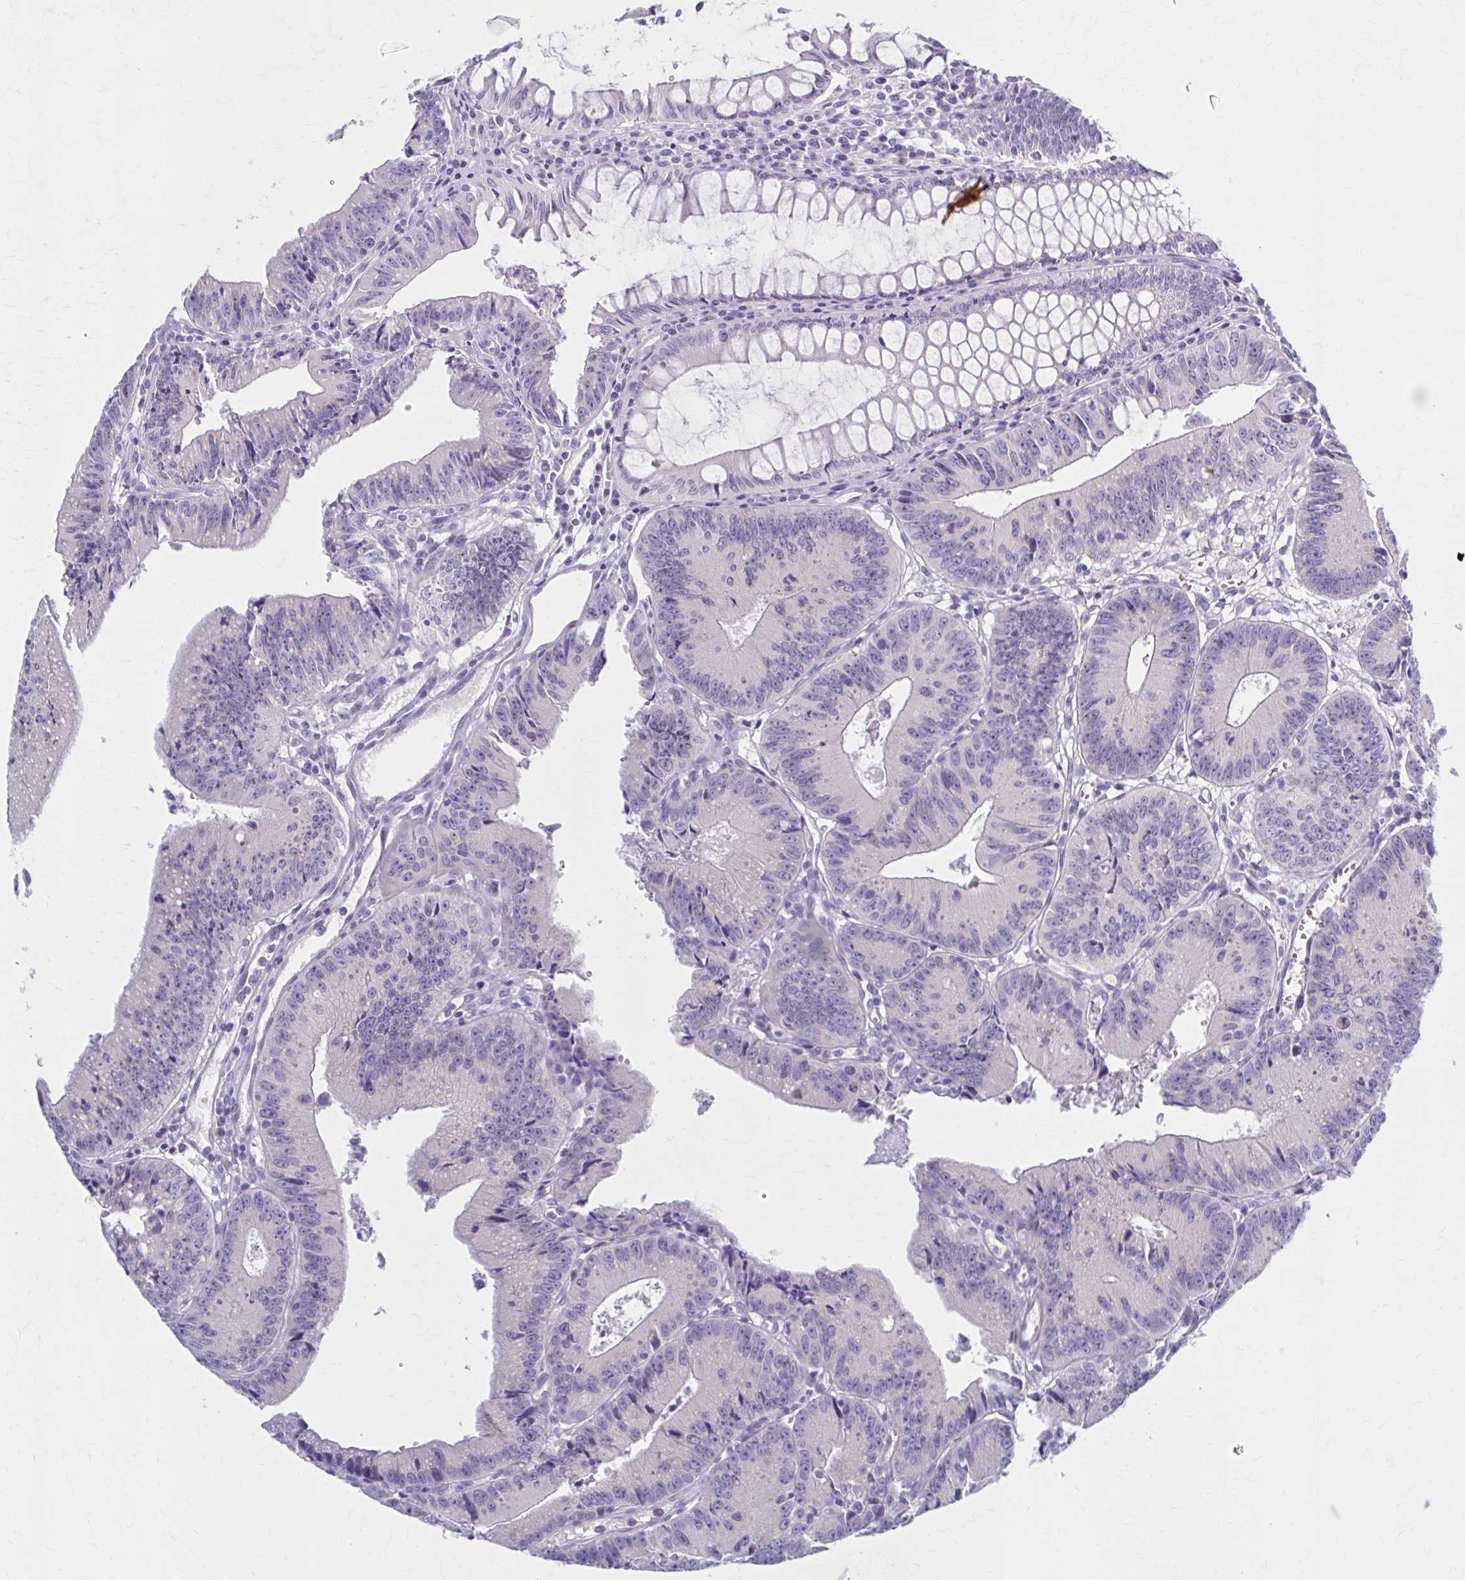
{"staining": {"intensity": "negative", "quantity": "none", "location": "none"}, "tissue": "colorectal cancer", "cell_type": "Tumor cells", "image_type": "cancer", "snomed": [{"axis": "morphology", "description": "Adenocarcinoma, NOS"}, {"axis": "topography", "description": "Rectum"}], "caption": "The histopathology image displays no significant expression in tumor cells of colorectal adenocarcinoma.", "gene": "CCDC105", "patient": {"sex": "female", "age": 81}}